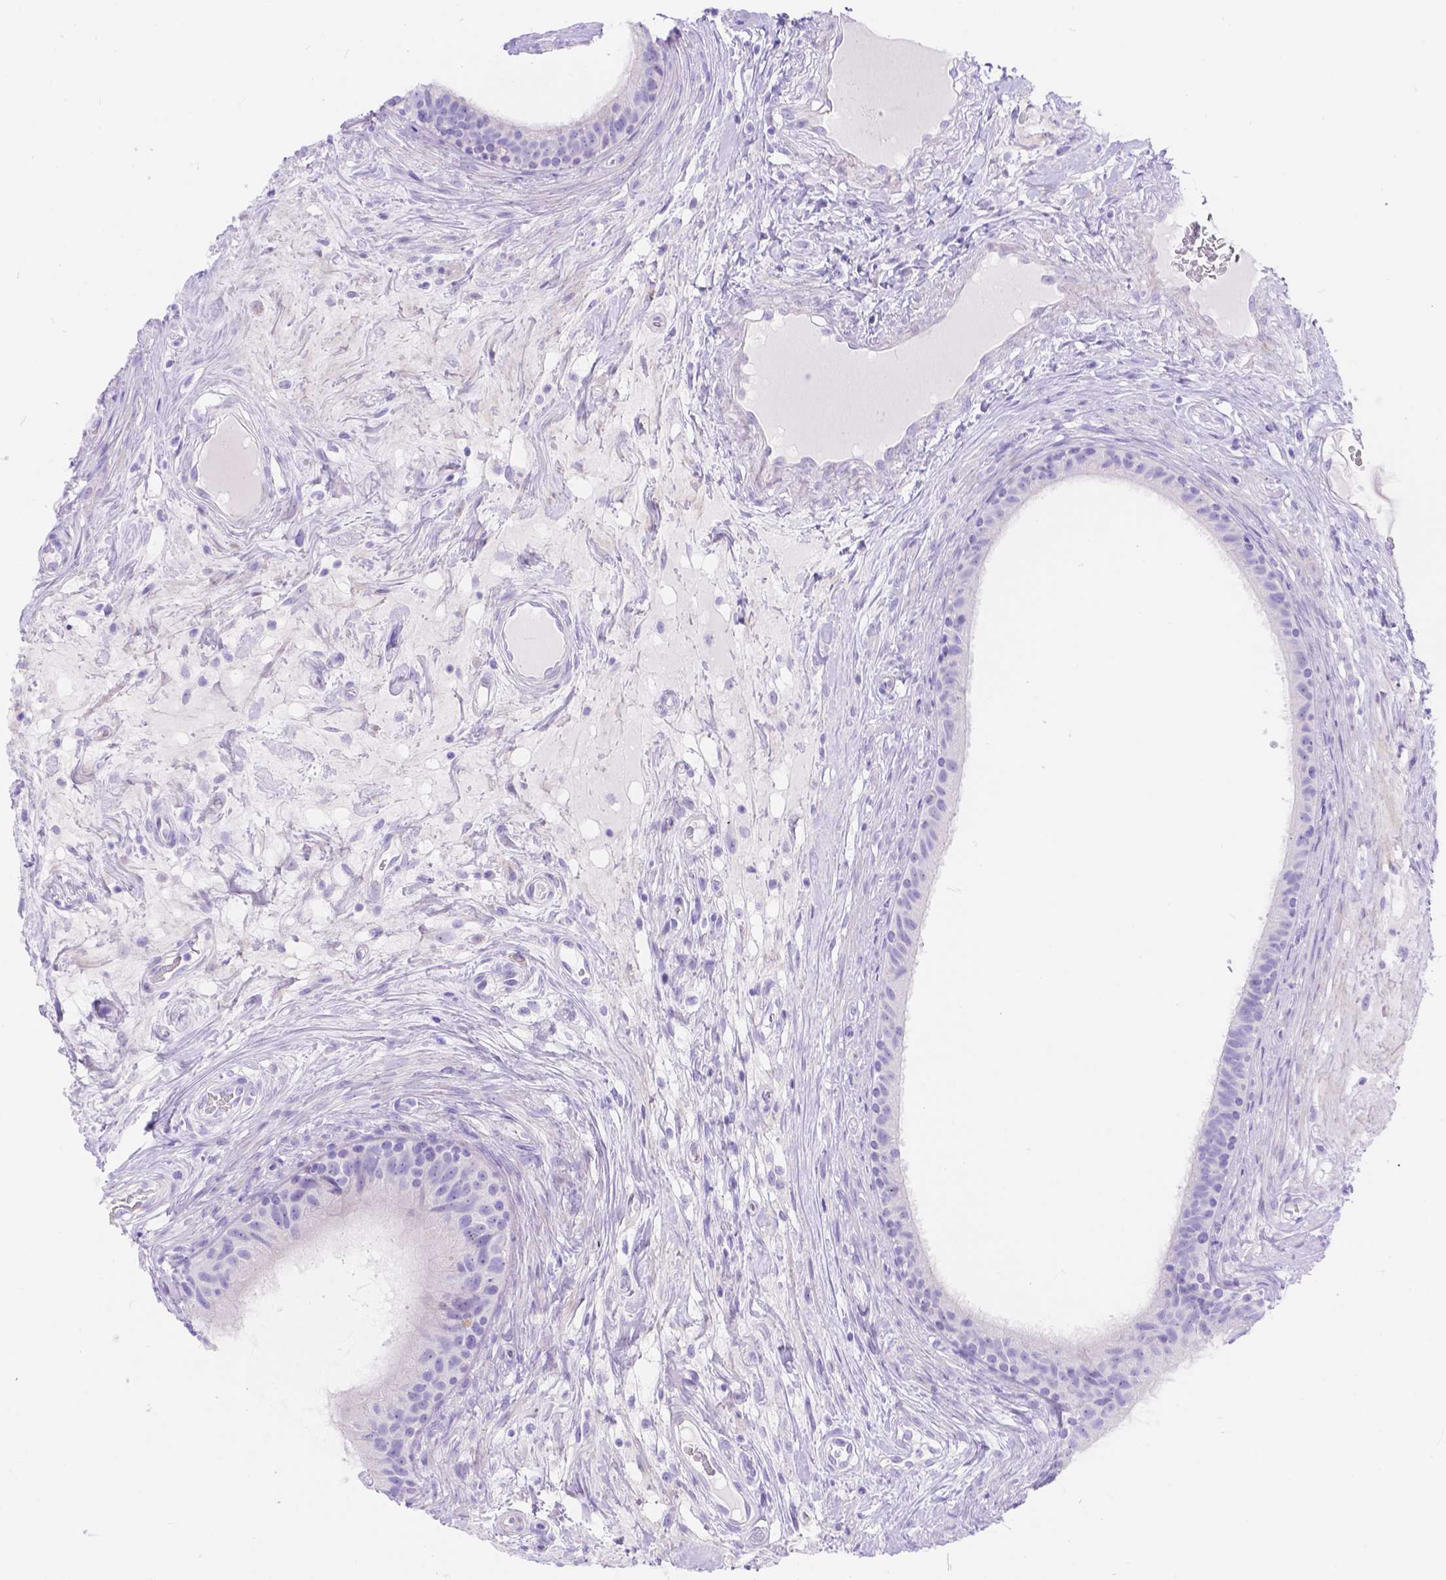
{"staining": {"intensity": "negative", "quantity": "none", "location": "none"}, "tissue": "epididymis", "cell_type": "Glandular cells", "image_type": "normal", "snomed": [{"axis": "morphology", "description": "Normal tissue, NOS"}, {"axis": "topography", "description": "Epididymis"}], "caption": "Benign epididymis was stained to show a protein in brown. There is no significant expression in glandular cells. (Stains: DAB immunohistochemistry (IHC) with hematoxylin counter stain, Microscopy: brightfield microscopy at high magnification).", "gene": "KLHL10", "patient": {"sex": "male", "age": 59}}